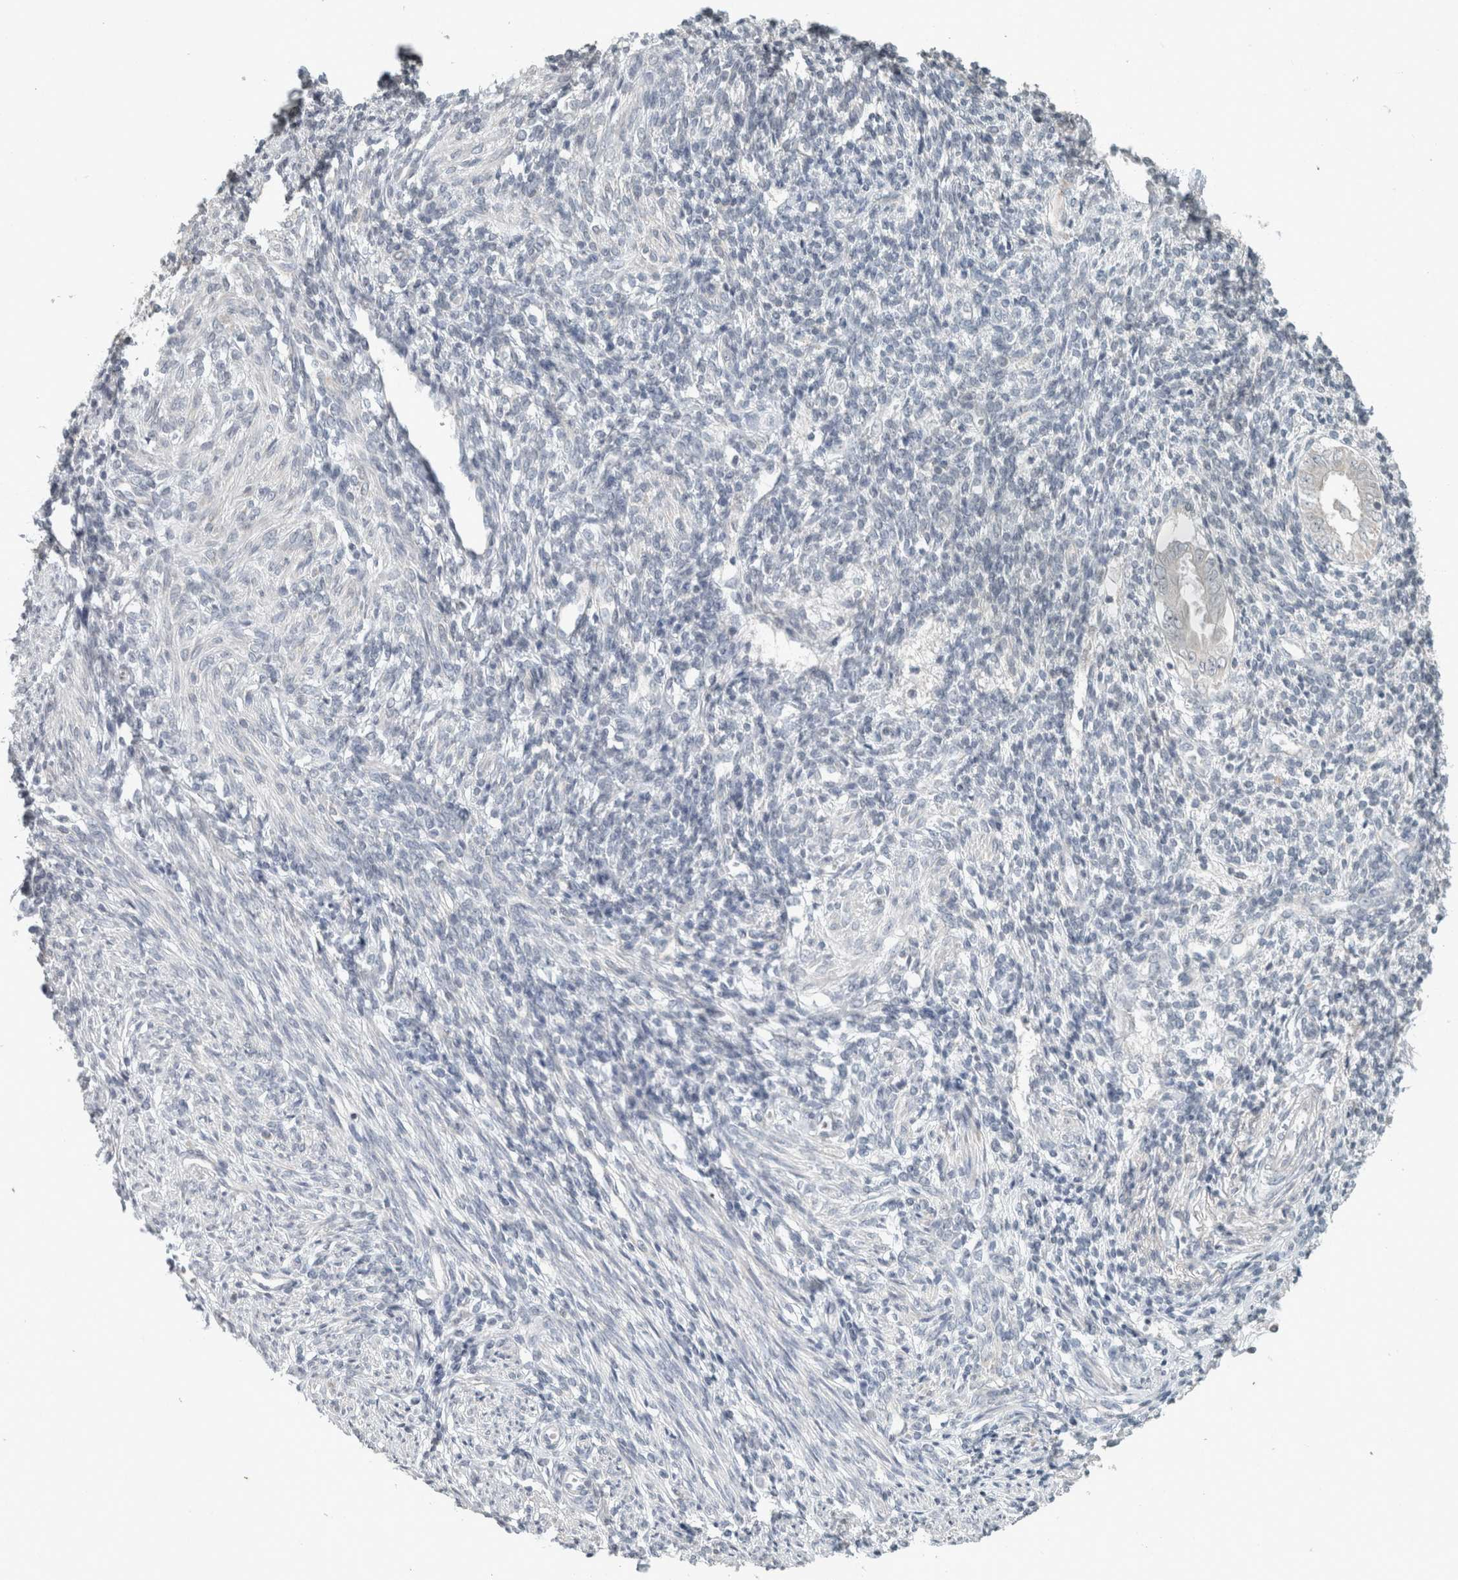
{"staining": {"intensity": "negative", "quantity": "none", "location": "none"}, "tissue": "endometrium", "cell_type": "Cells in endometrial stroma", "image_type": "normal", "snomed": [{"axis": "morphology", "description": "Normal tissue, NOS"}, {"axis": "topography", "description": "Endometrium"}], "caption": "Immunohistochemistry (IHC) of normal endometrium displays no positivity in cells in endometrial stroma.", "gene": "TRIT1", "patient": {"sex": "female", "age": 66}}